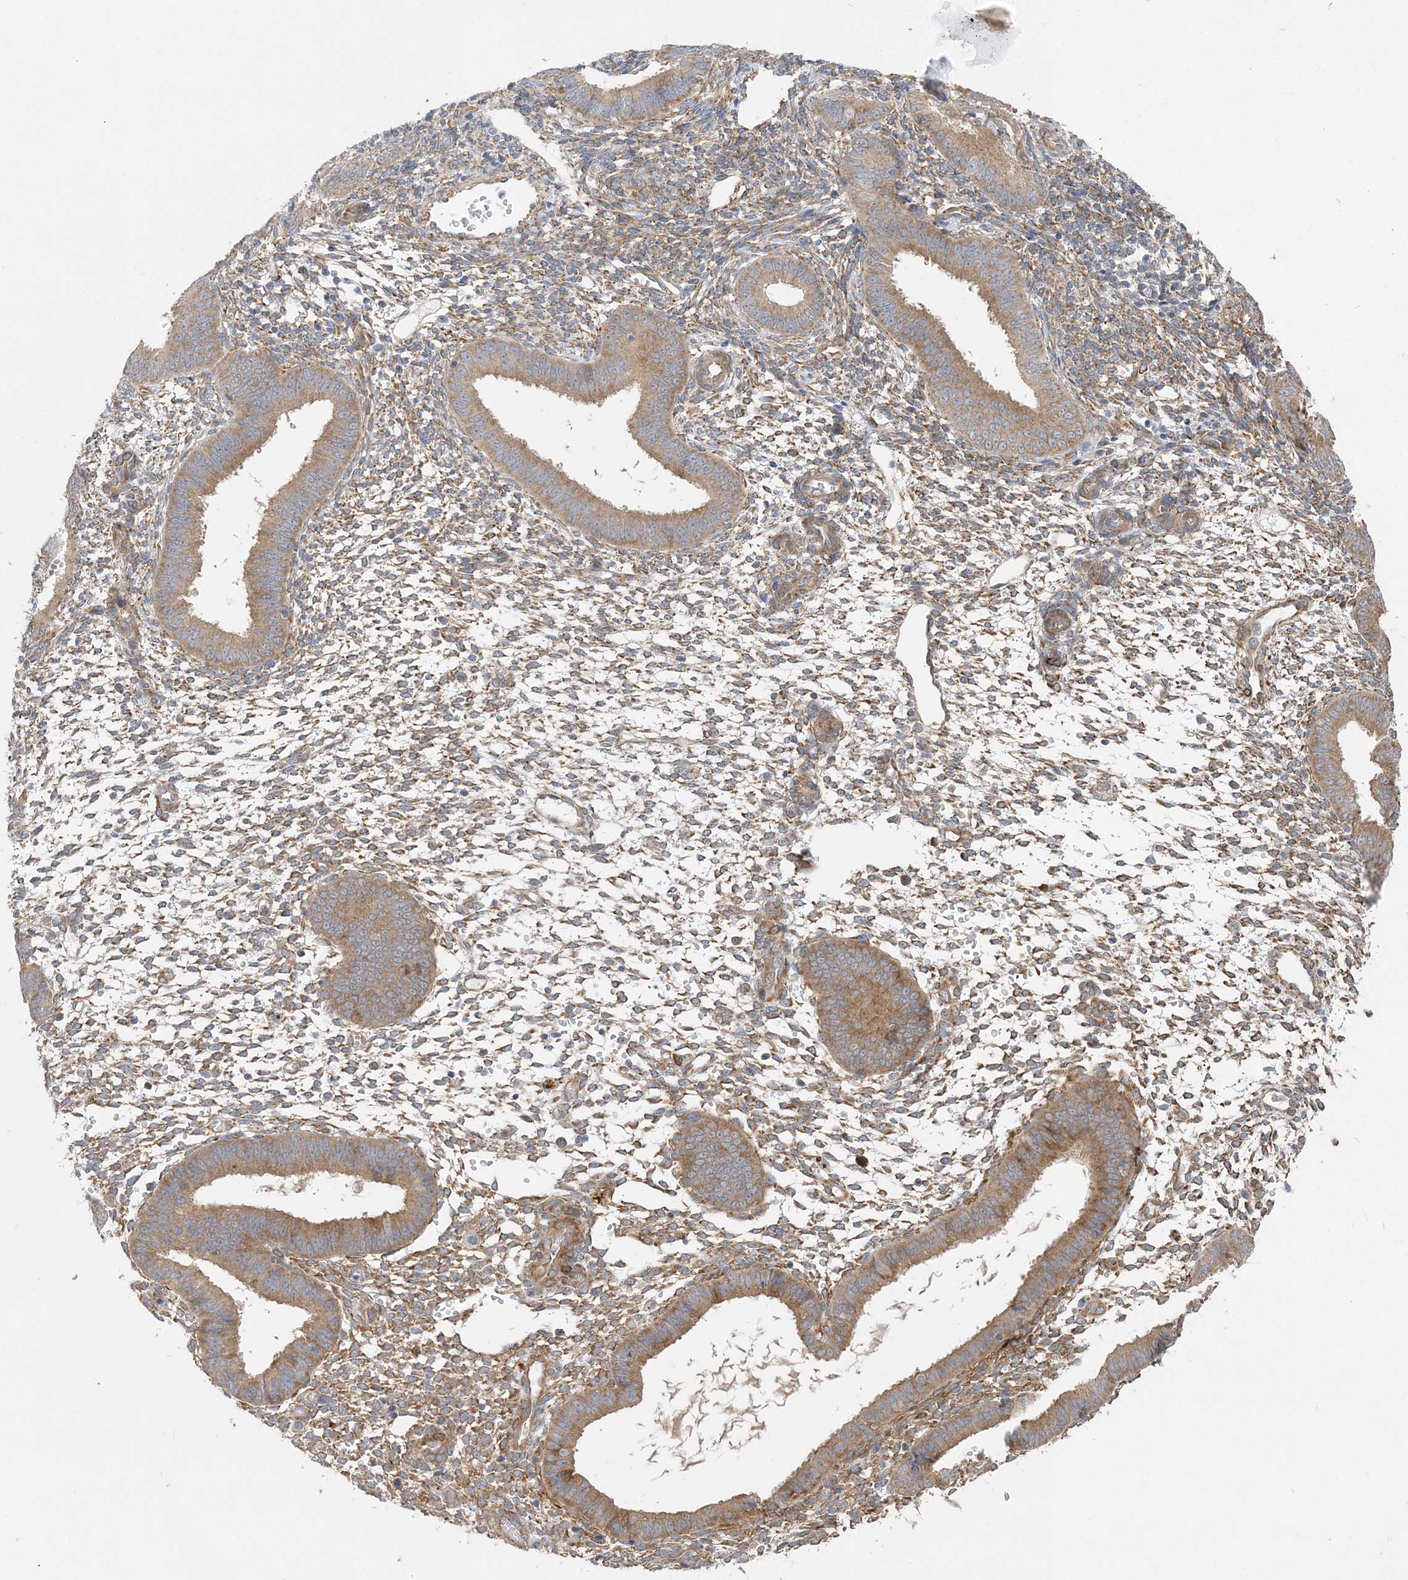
{"staining": {"intensity": "moderate", "quantity": "25%-75%", "location": "cytoplasmic/membranous"}, "tissue": "endometrium", "cell_type": "Cells in endometrial stroma", "image_type": "normal", "snomed": [{"axis": "morphology", "description": "Normal tissue, NOS"}, {"axis": "topography", "description": "Uterus"}, {"axis": "topography", "description": "Endometrium"}], "caption": "An IHC image of benign tissue is shown. Protein staining in brown shows moderate cytoplasmic/membranous positivity in endometrium within cells in endometrial stroma.", "gene": "MAP4K5", "patient": {"sex": "female", "age": 48}}